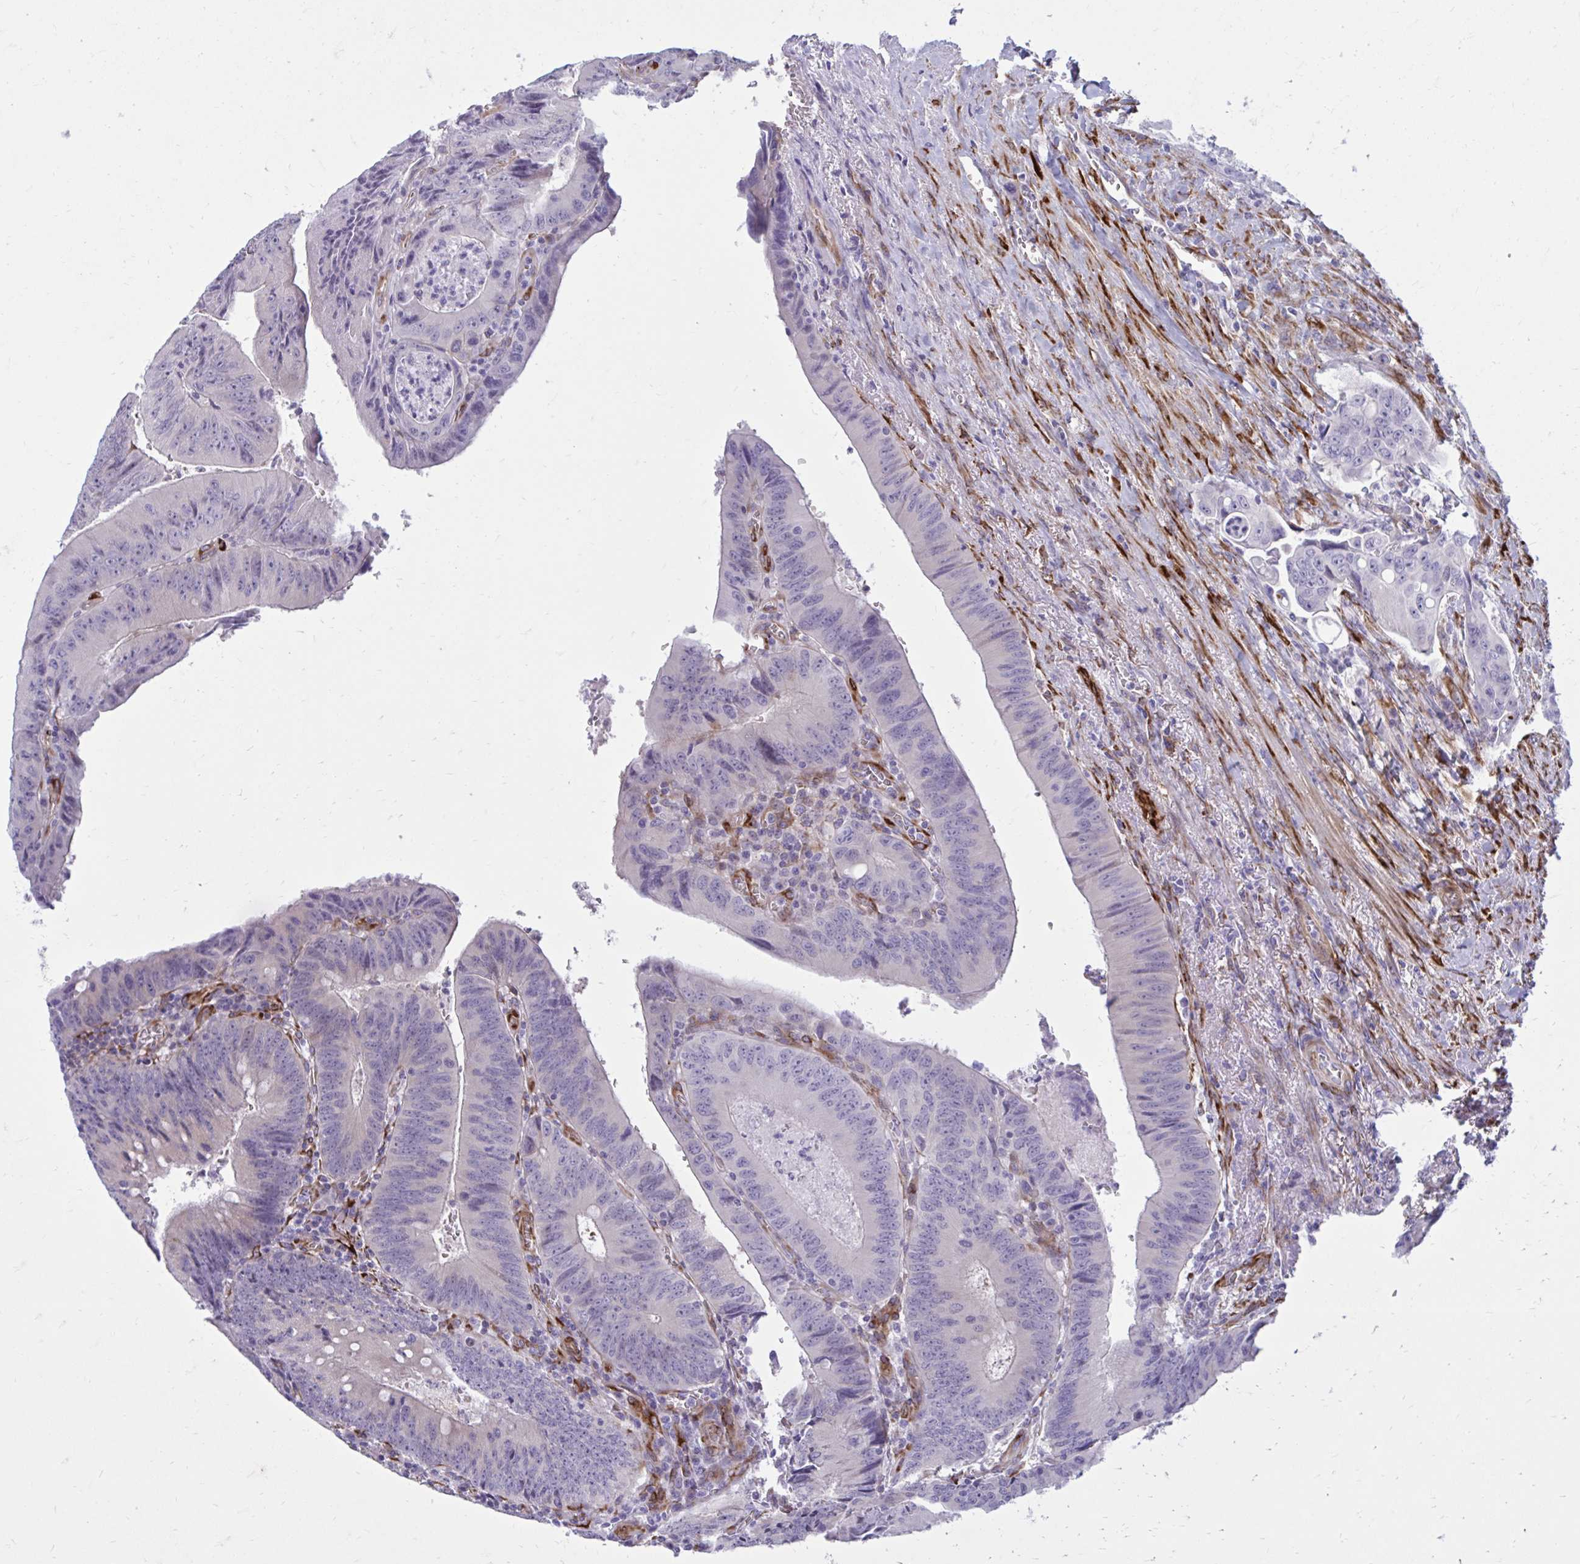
{"staining": {"intensity": "negative", "quantity": "none", "location": "none"}, "tissue": "colorectal cancer", "cell_type": "Tumor cells", "image_type": "cancer", "snomed": [{"axis": "morphology", "description": "Adenocarcinoma, NOS"}, {"axis": "topography", "description": "Rectum"}], "caption": "Immunohistochemistry (IHC) of colorectal cancer (adenocarcinoma) reveals no expression in tumor cells.", "gene": "BEND5", "patient": {"sex": "female", "age": 72}}